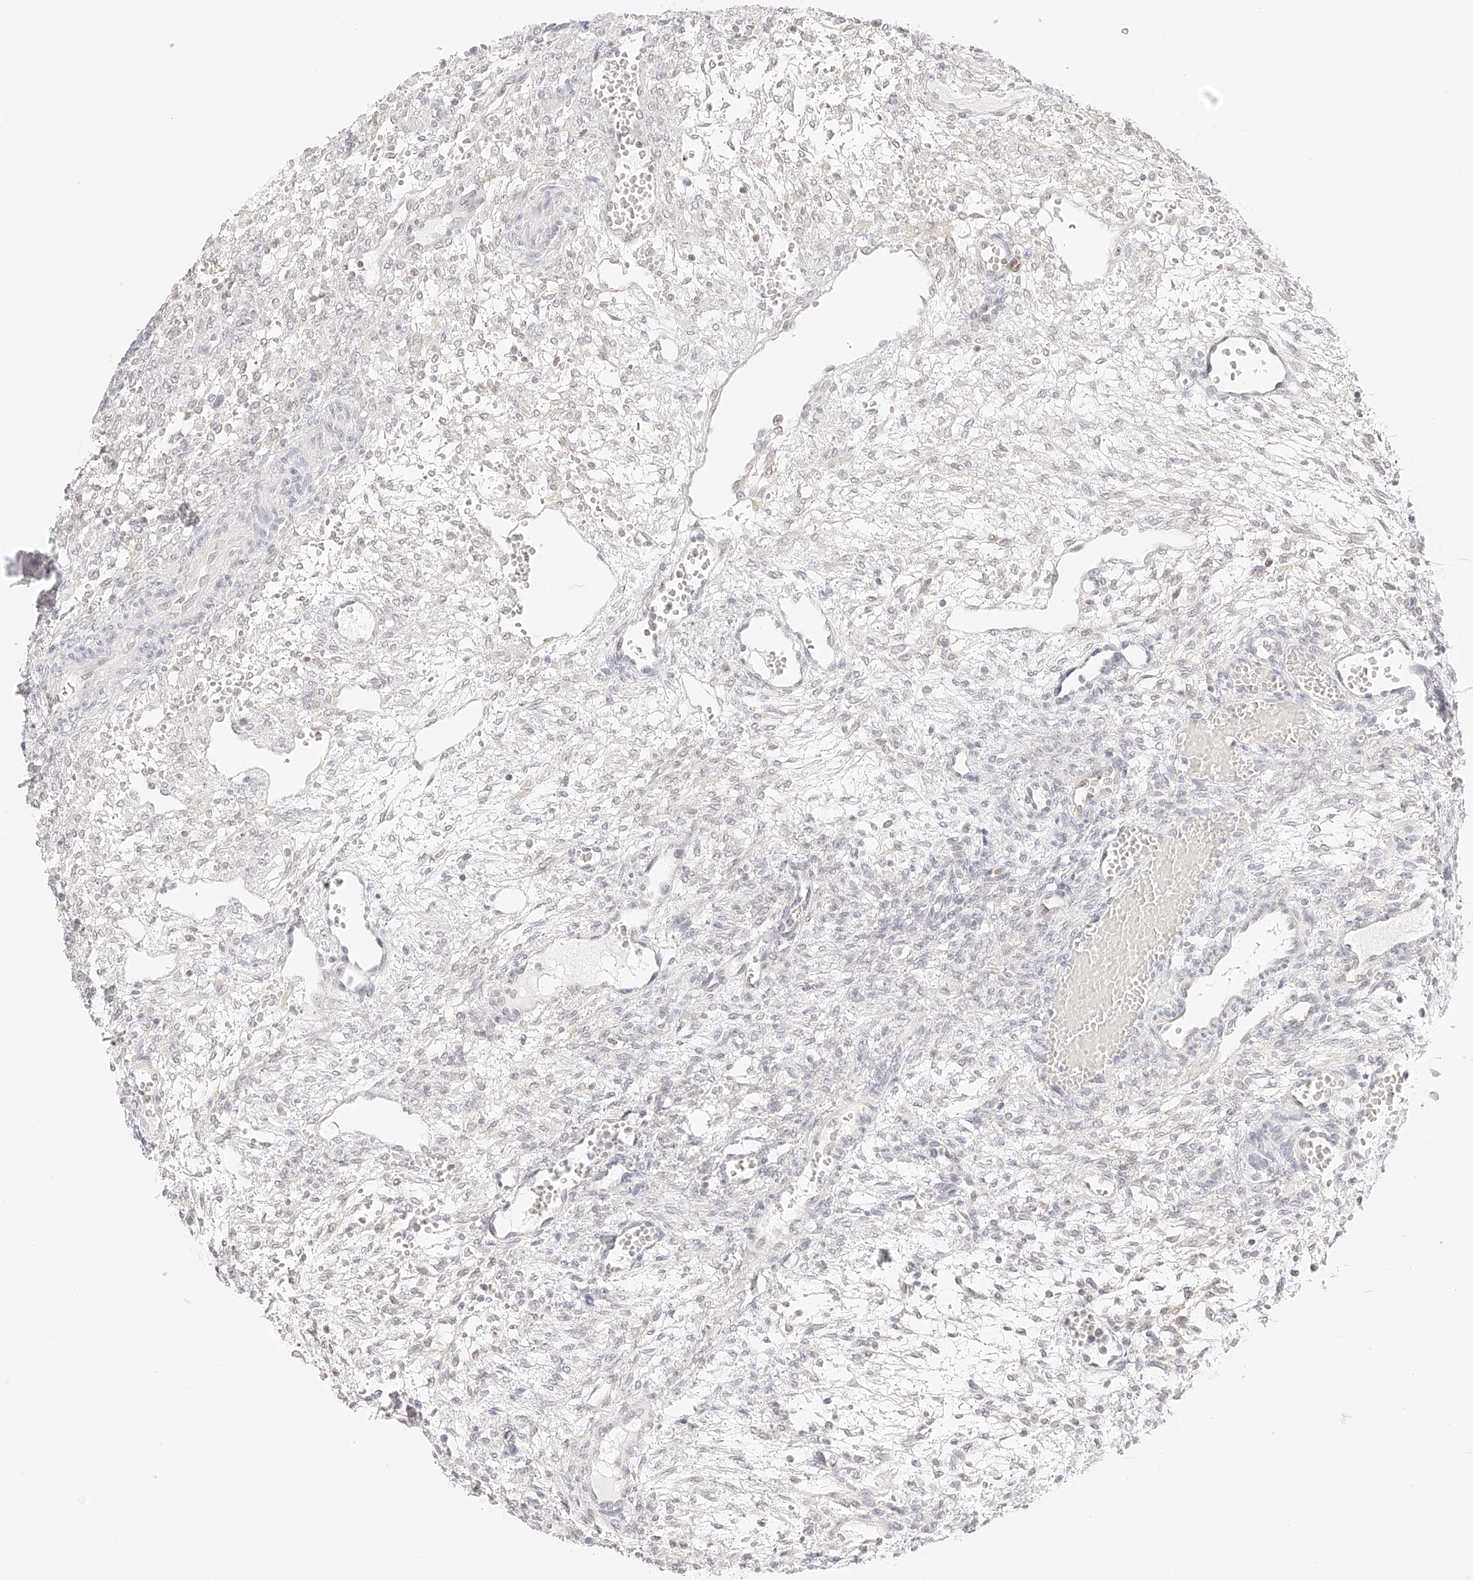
{"staining": {"intensity": "negative", "quantity": "none", "location": "none"}, "tissue": "ovary", "cell_type": "Ovarian stroma cells", "image_type": "normal", "snomed": [{"axis": "morphology", "description": "Normal tissue, NOS"}, {"axis": "topography", "description": "Ovary"}], "caption": "This is a photomicrograph of immunohistochemistry (IHC) staining of benign ovary, which shows no positivity in ovarian stroma cells.", "gene": "ZFP69", "patient": {"sex": "female", "age": 34}}